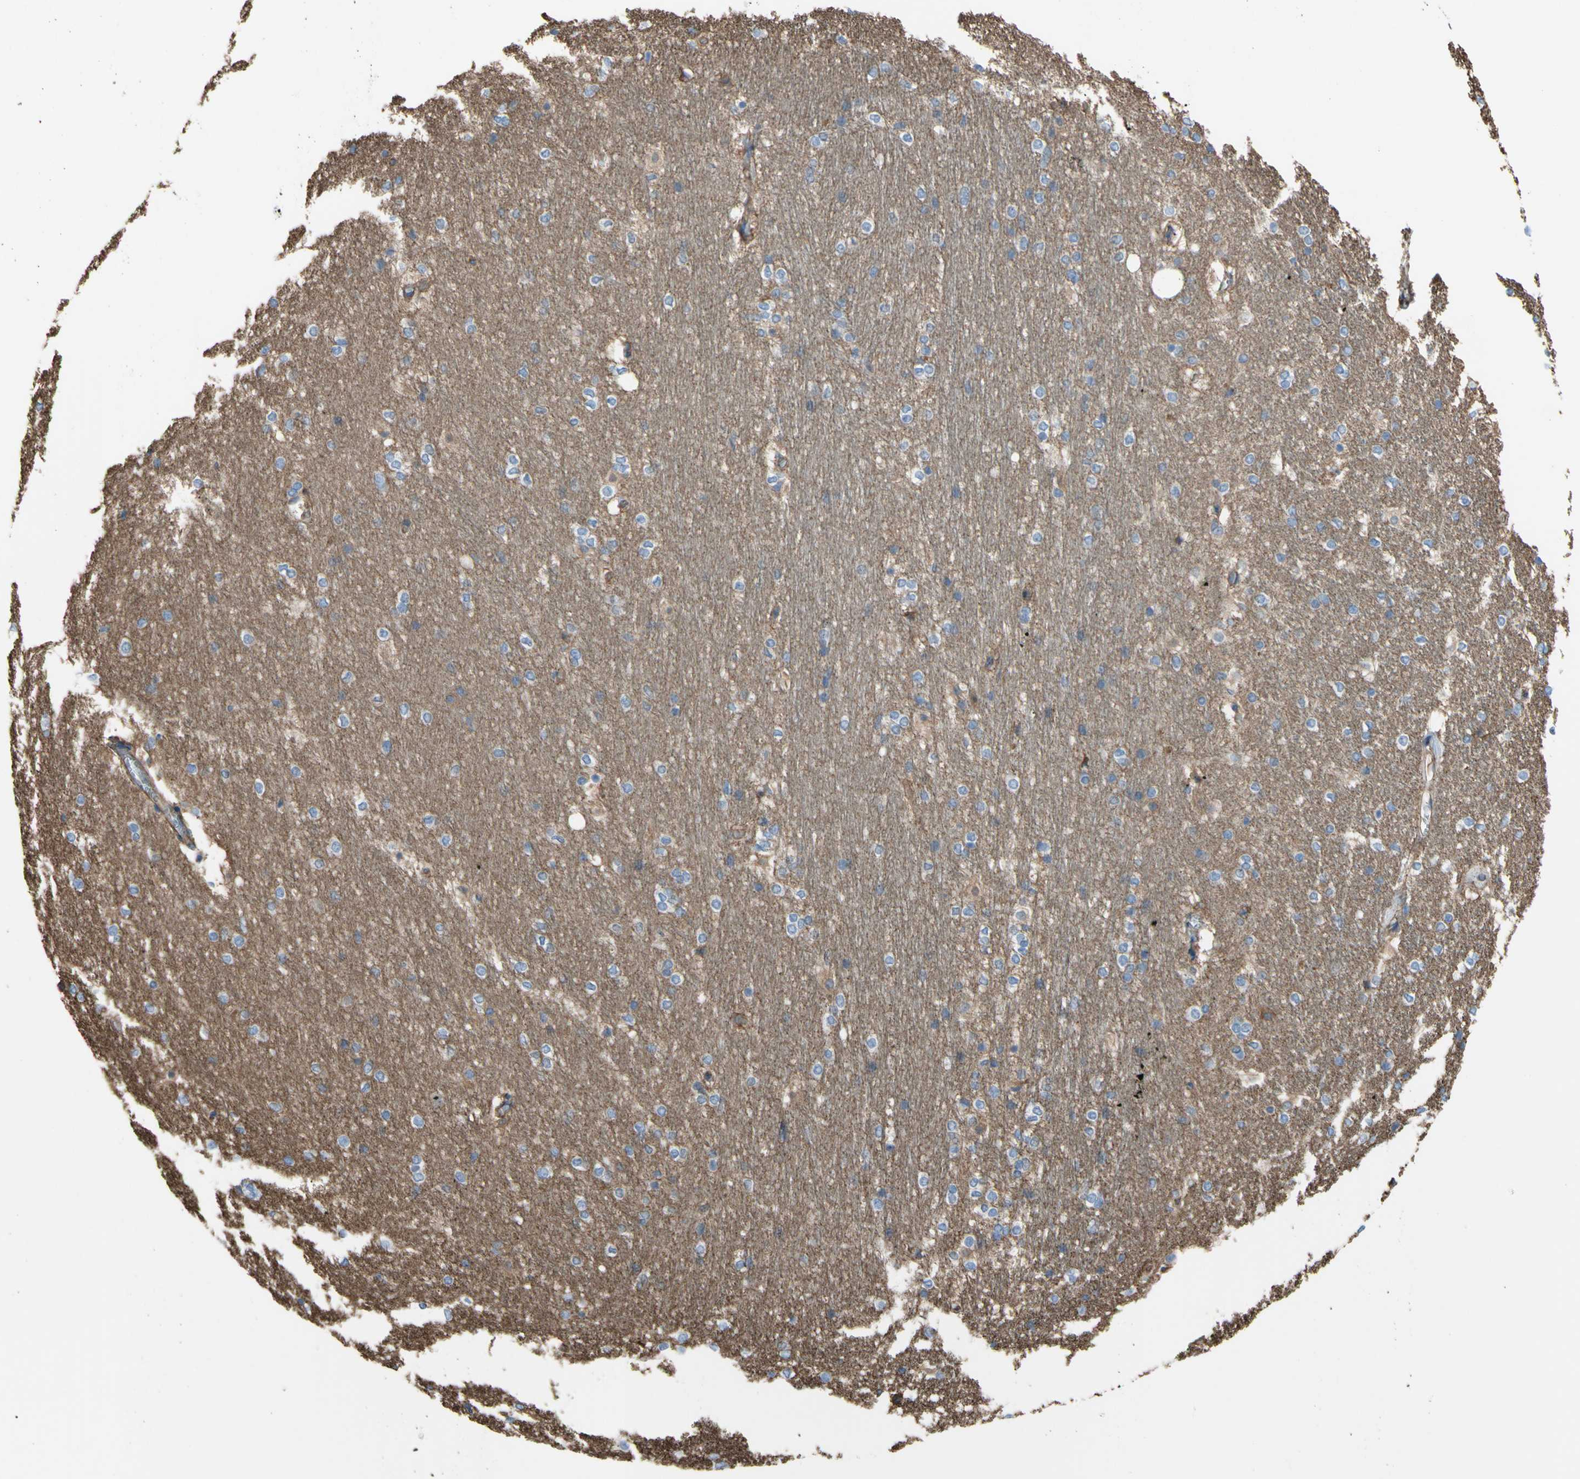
{"staining": {"intensity": "negative", "quantity": "none", "location": "none"}, "tissue": "hippocampus", "cell_type": "Glial cells", "image_type": "normal", "snomed": [{"axis": "morphology", "description": "Normal tissue, NOS"}, {"axis": "topography", "description": "Hippocampus"}], "caption": "Protein analysis of benign hippocampus displays no significant positivity in glial cells.", "gene": "TPBG", "patient": {"sex": "female", "age": 19}}